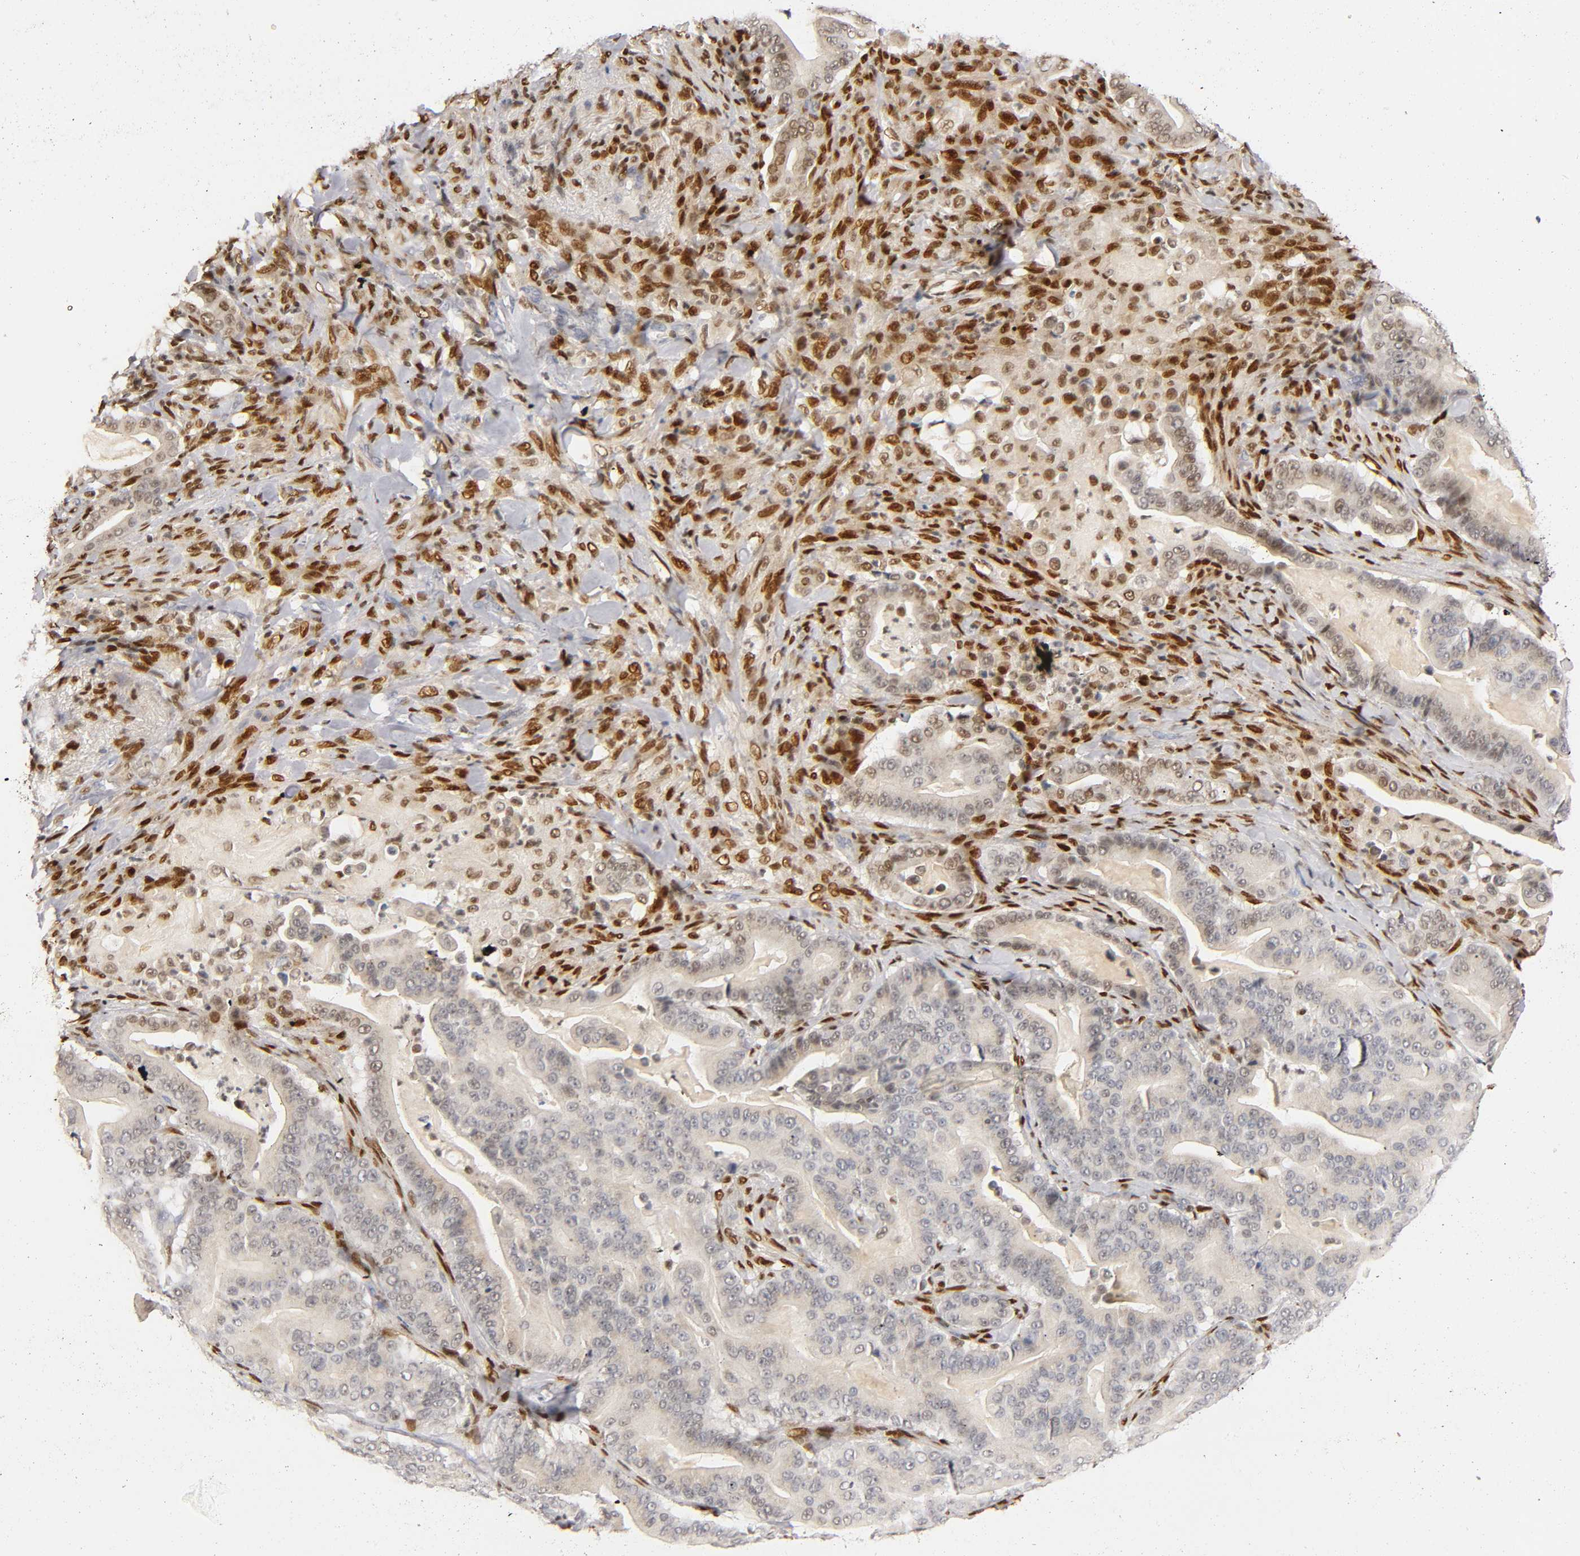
{"staining": {"intensity": "weak", "quantity": "25%-75%", "location": "cytoplasmic/membranous"}, "tissue": "pancreatic cancer", "cell_type": "Tumor cells", "image_type": "cancer", "snomed": [{"axis": "morphology", "description": "Adenocarcinoma, NOS"}, {"axis": "topography", "description": "Pancreas"}], "caption": "Immunohistochemistry (IHC) of pancreatic adenocarcinoma exhibits low levels of weak cytoplasmic/membranous staining in about 25%-75% of tumor cells.", "gene": "RUNX1", "patient": {"sex": "male", "age": 63}}